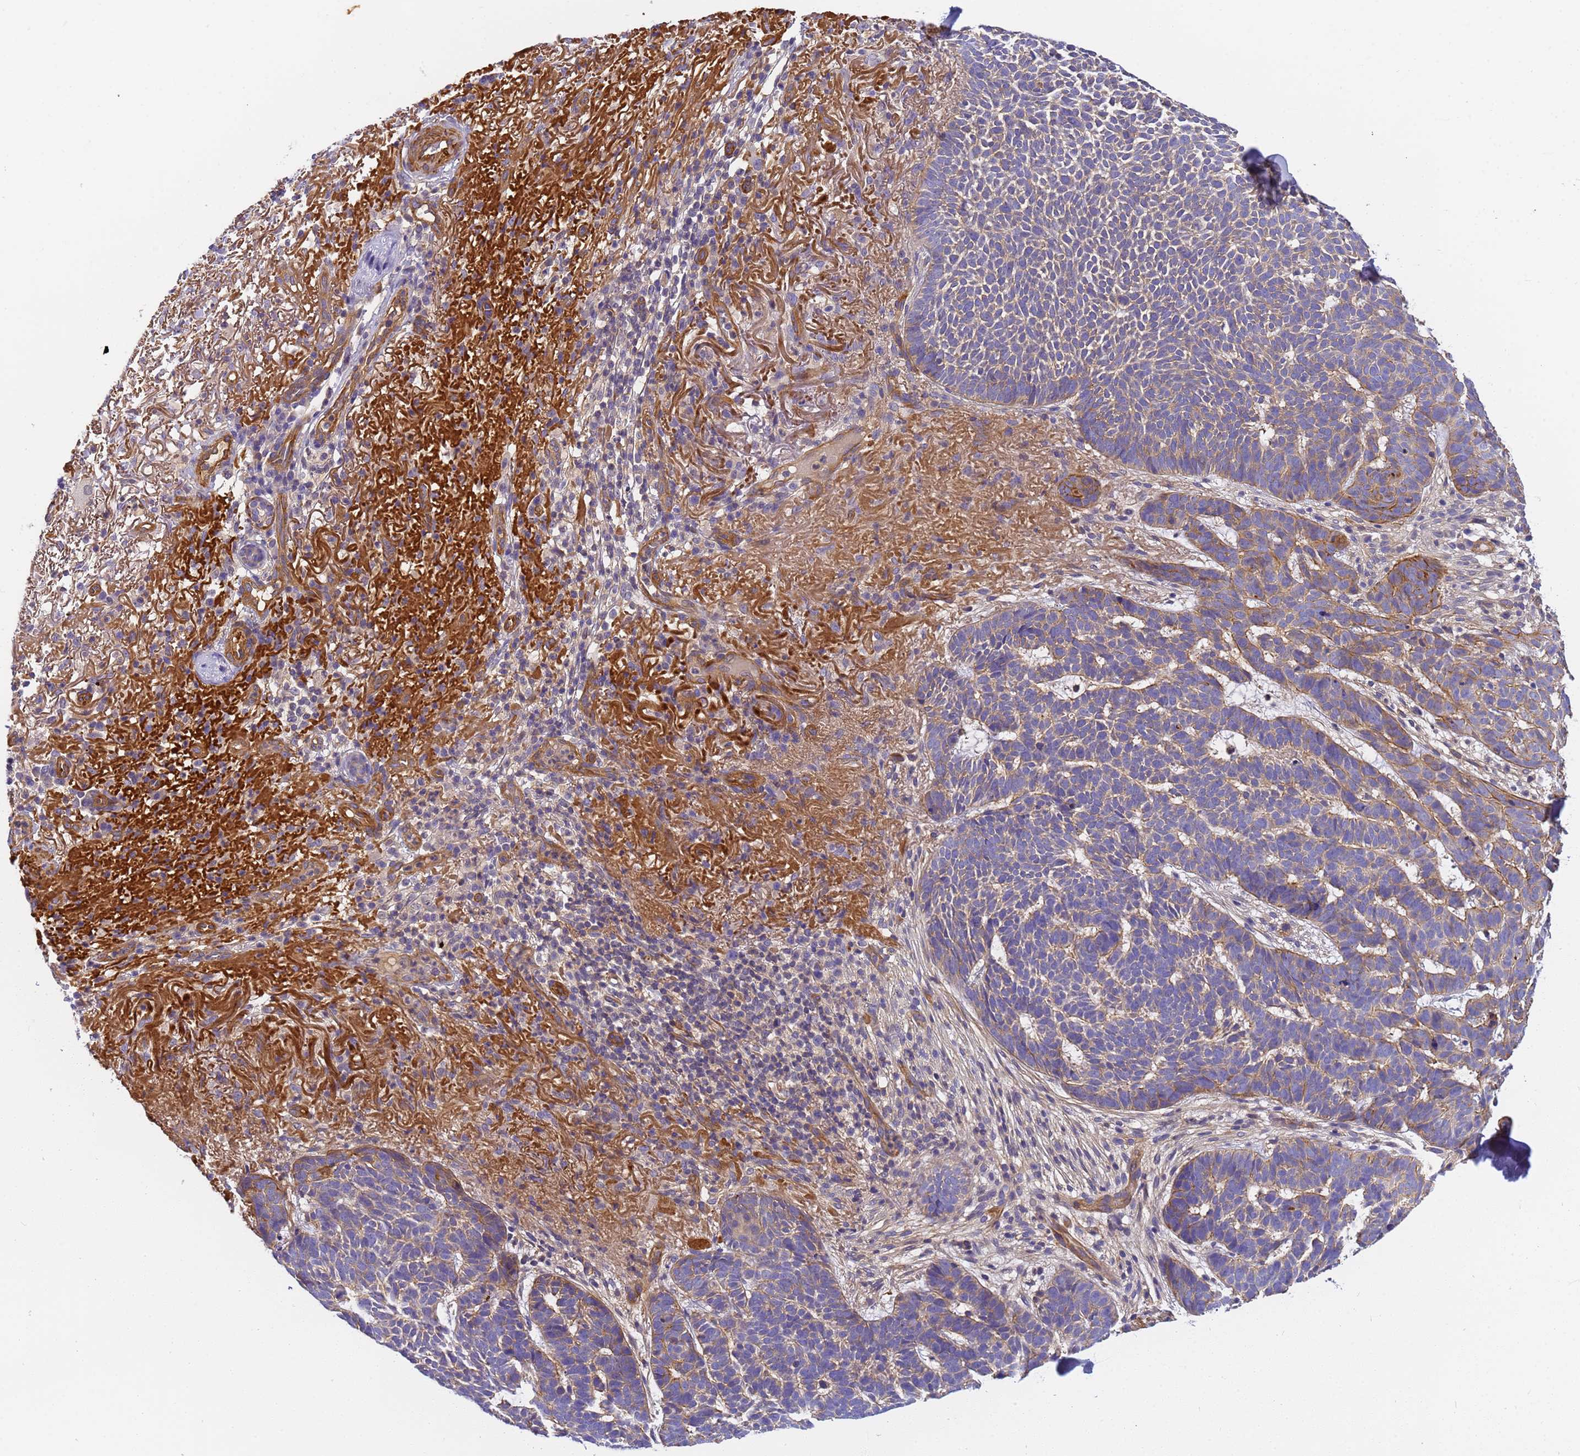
{"staining": {"intensity": "weak", "quantity": "25%-75%", "location": "cytoplasmic/membranous"}, "tissue": "skin cancer", "cell_type": "Tumor cells", "image_type": "cancer", "snomed": [{"axis": "morphology", "description": "Basal cell carcinoma"}, {"axis": "topography", "description": "Skin"}], "caption": "Tumor cells reveal low levels of weak cytoplasmic/membranous expression in about 25%-75% of cells in human skin cancer (basal cell carcinoma).", "gene": "MYL12A", "patient": {"sex": "female", "age": 78}}